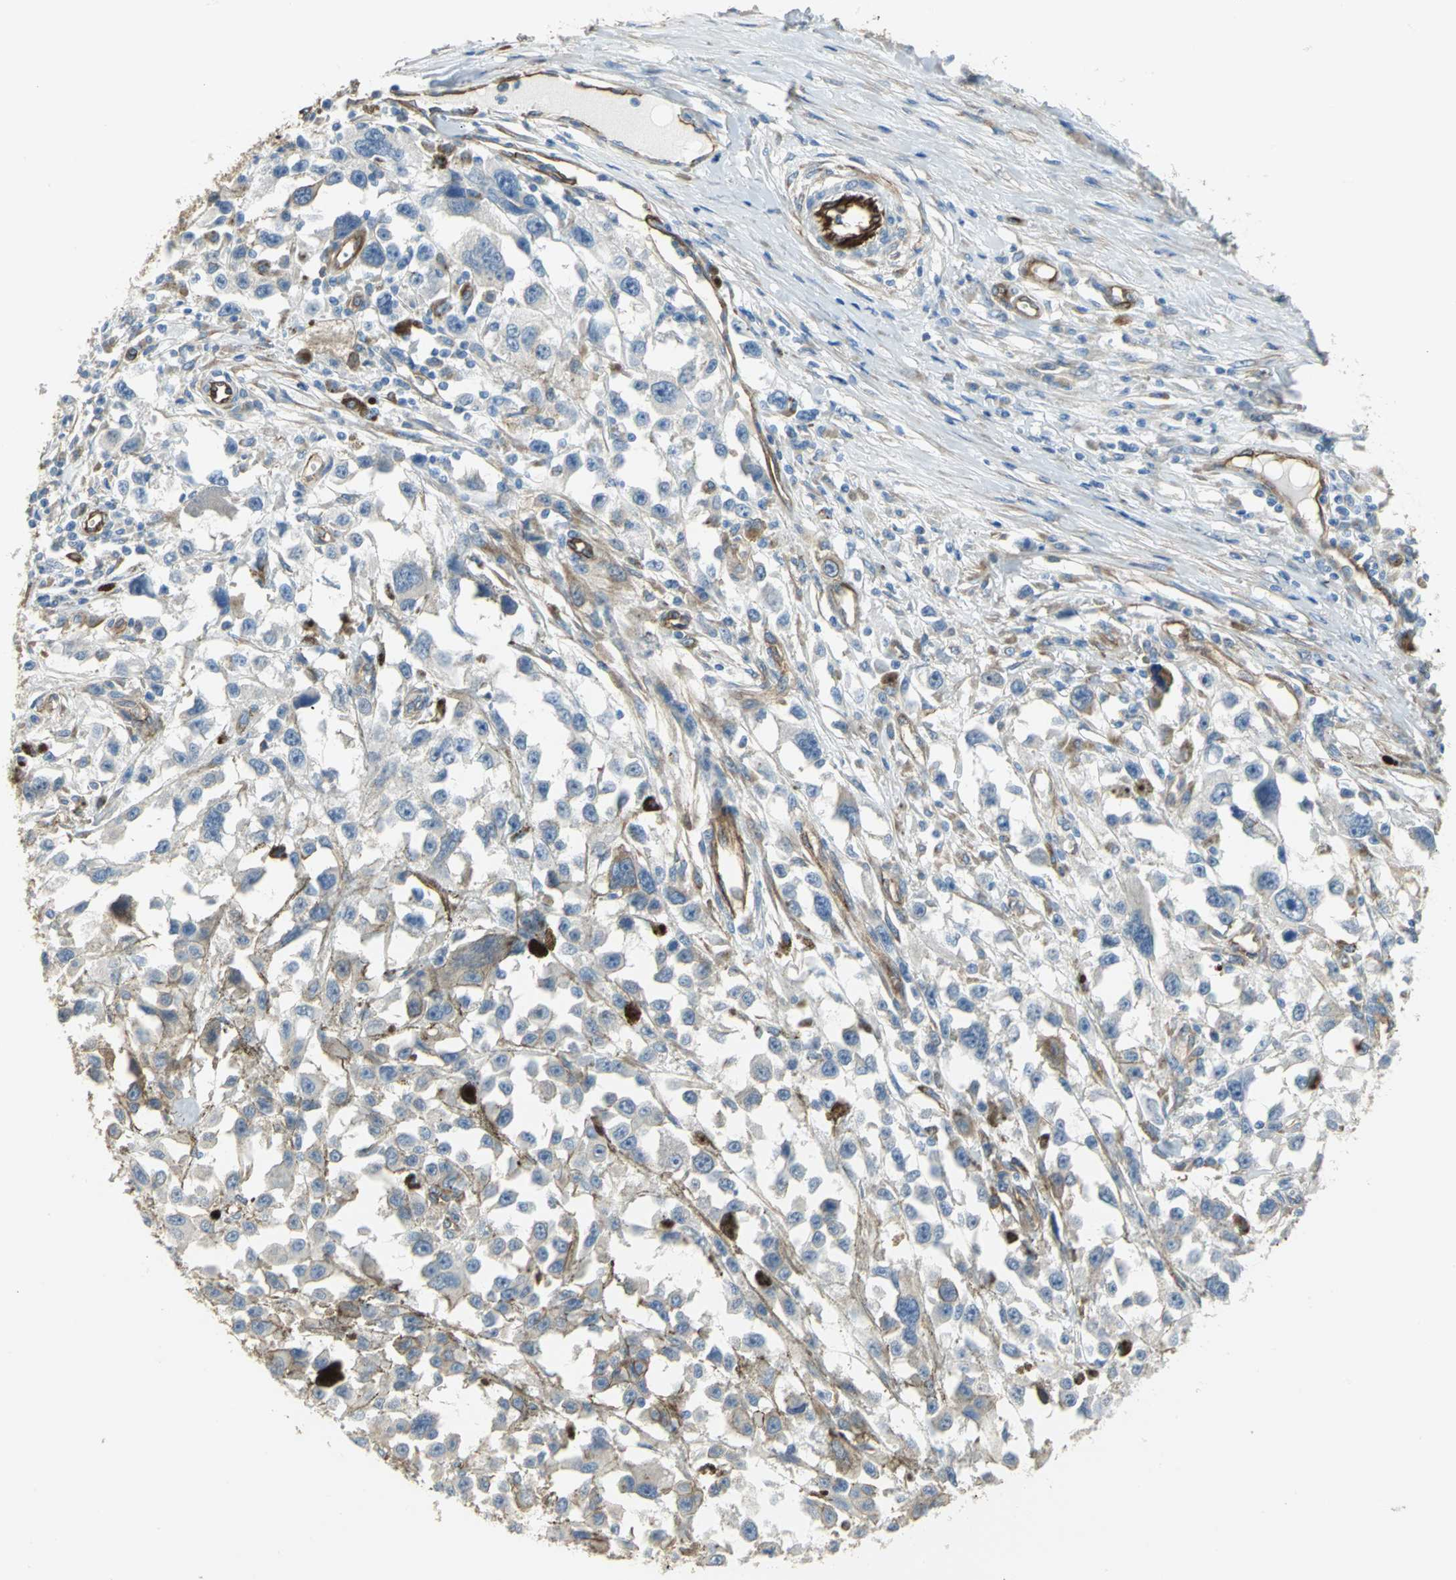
{"staining": {"intensity": "weak", "quantity": "<25%", "location": "cytoplasmic/membranous"}, "tissue": "melanoma", "cell_type": "Tumor cells", "image_type": "cancer", "snomed": [{"axis": "morphology", "description": "Malignant melanoma, Metastatic site"}, {"axis": "topography", "description": "Lymph node"}], "caption": "Image shows no protein staining in tumor cells of malignant melanoma (metastatic site) tissue.", "gene": "FLNB", "patient": {"sex": "male", "age": 59}}